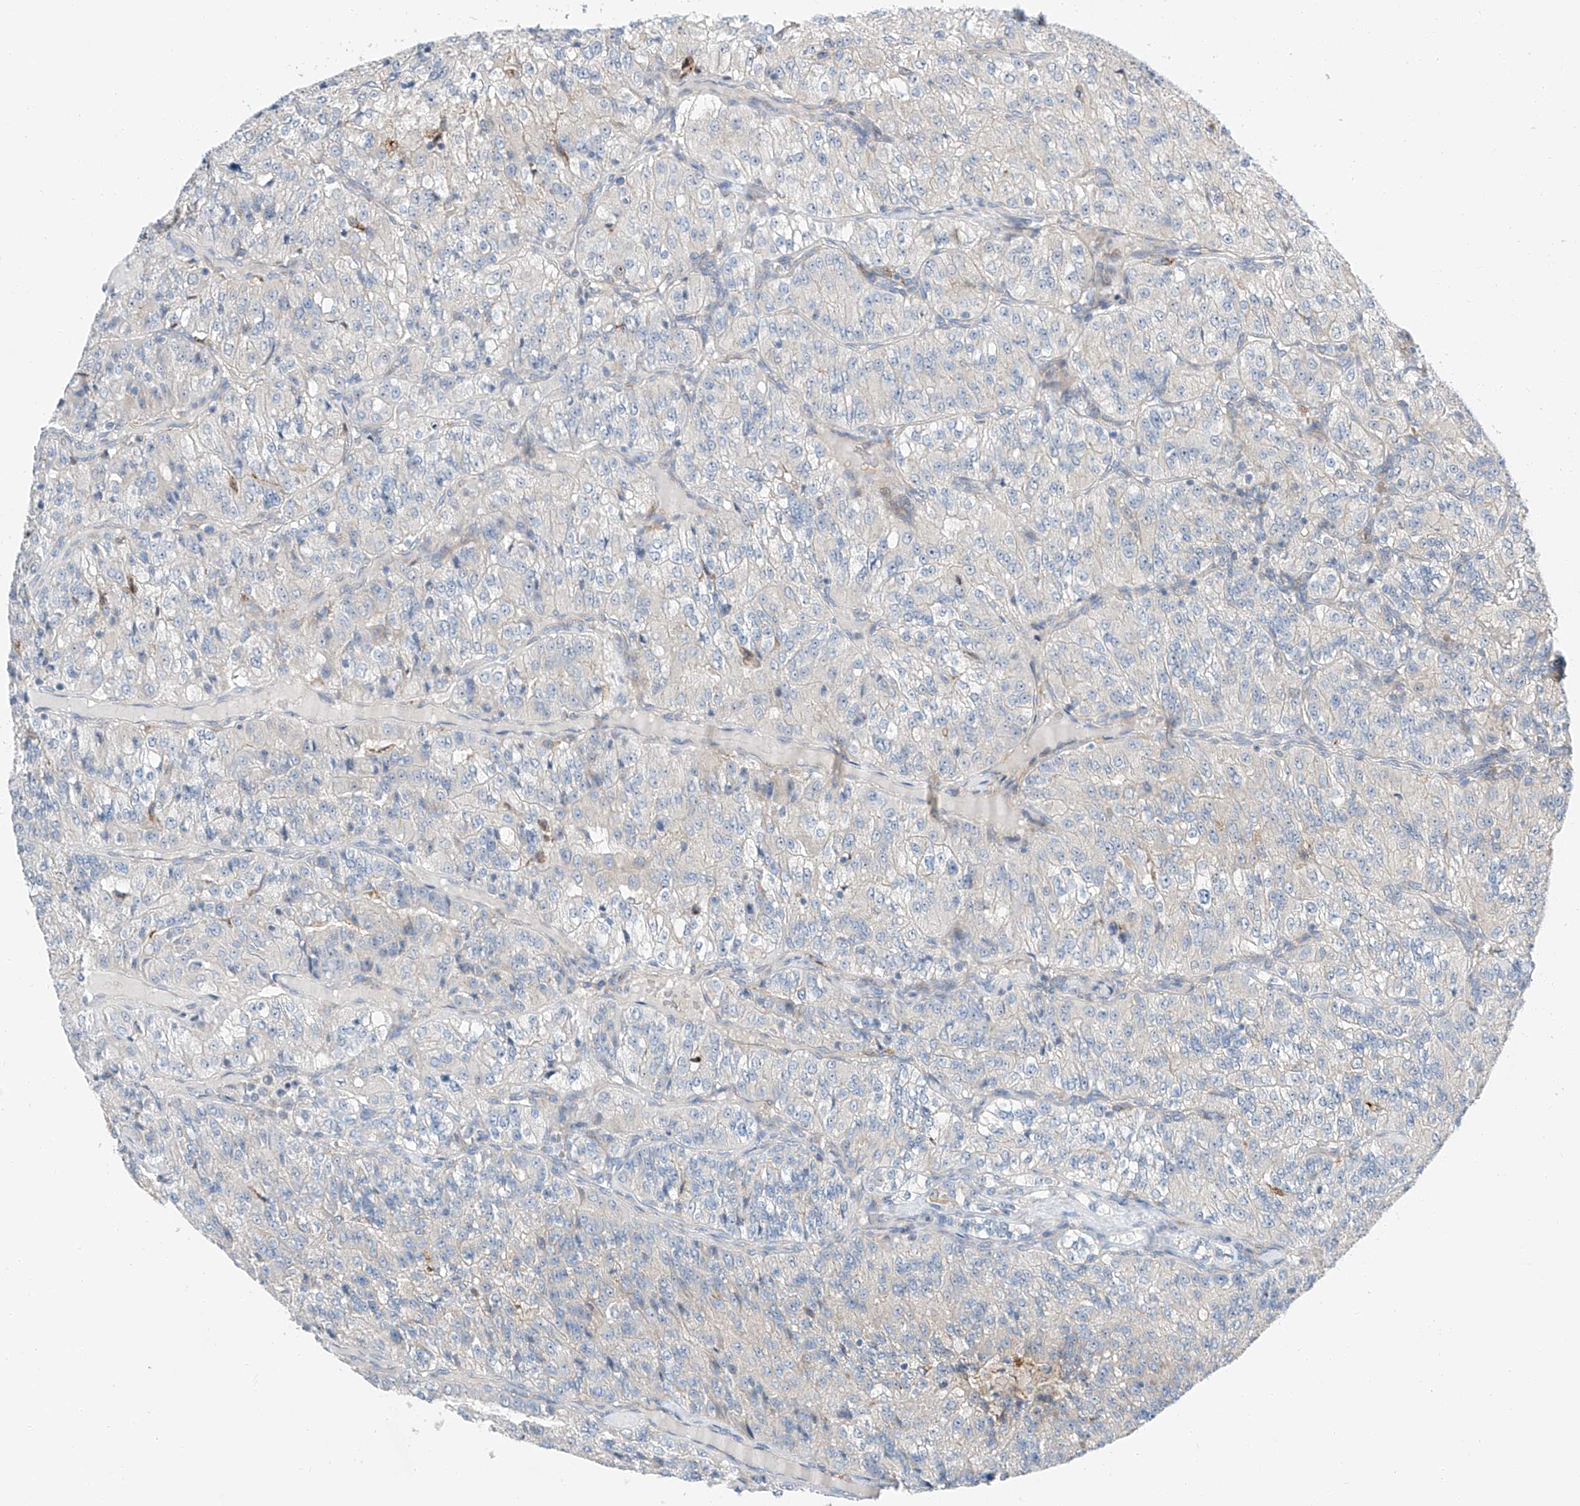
{"staining": {"intensity": "negative", "quantity": "none", "location": "none"}, "tissue": "renal cancer", "cell_type": "Tumor cells", "image_type": "cancer", "snomed": [{"axis": "morphology", "description": "Adenocarcinoma, NOS"}, {"axis": "topography", "description": "Kidney"}], "caption": "This is an IHC histopathology image of human adenocarcinoma (renal). There is no positivity in tumor cells.", "gene": "CLDND1", "patient": {"sex": "female", "age": 63}}